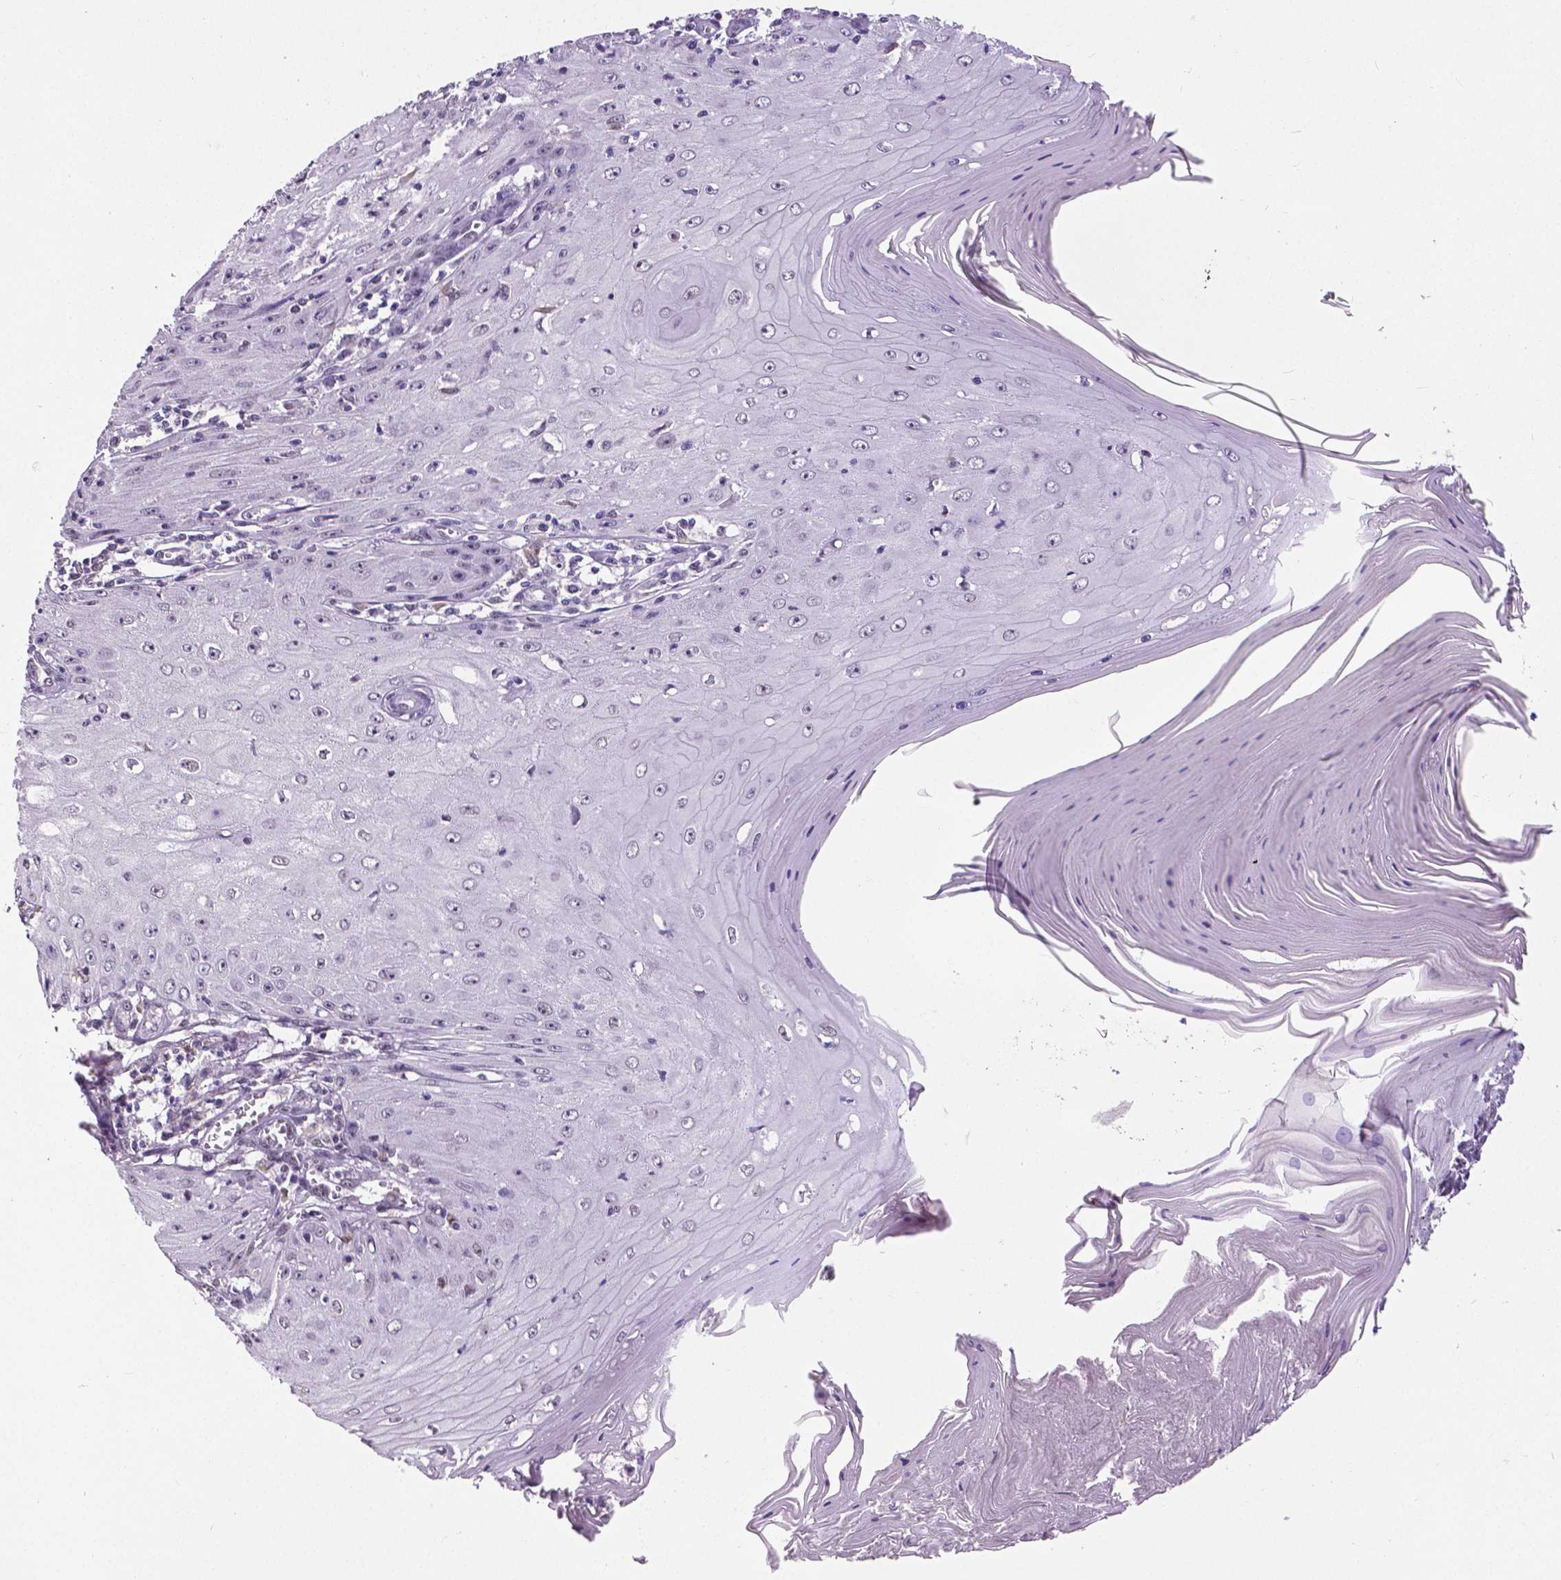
{"staining": {"intensity": "weak", "quantity": "25%-75%", "location": "nuclear"}, "tissue": "skin cancer", "cell_type": "Tumor cells", "image_type": "cancer", "snomed": [{"axis": "morphology", "description": "Squamous cell carcinoma, NOS"}, {"axis": "topography", "description": "Skin"}], "caption": "A low amount of weak nuclear positivity is identified in approximately 25%-75% of tumor cells in skin squamous cell carcinoma tissue.", "gene": "ATRX", "patient": {"sex": "female", "age": 73}}